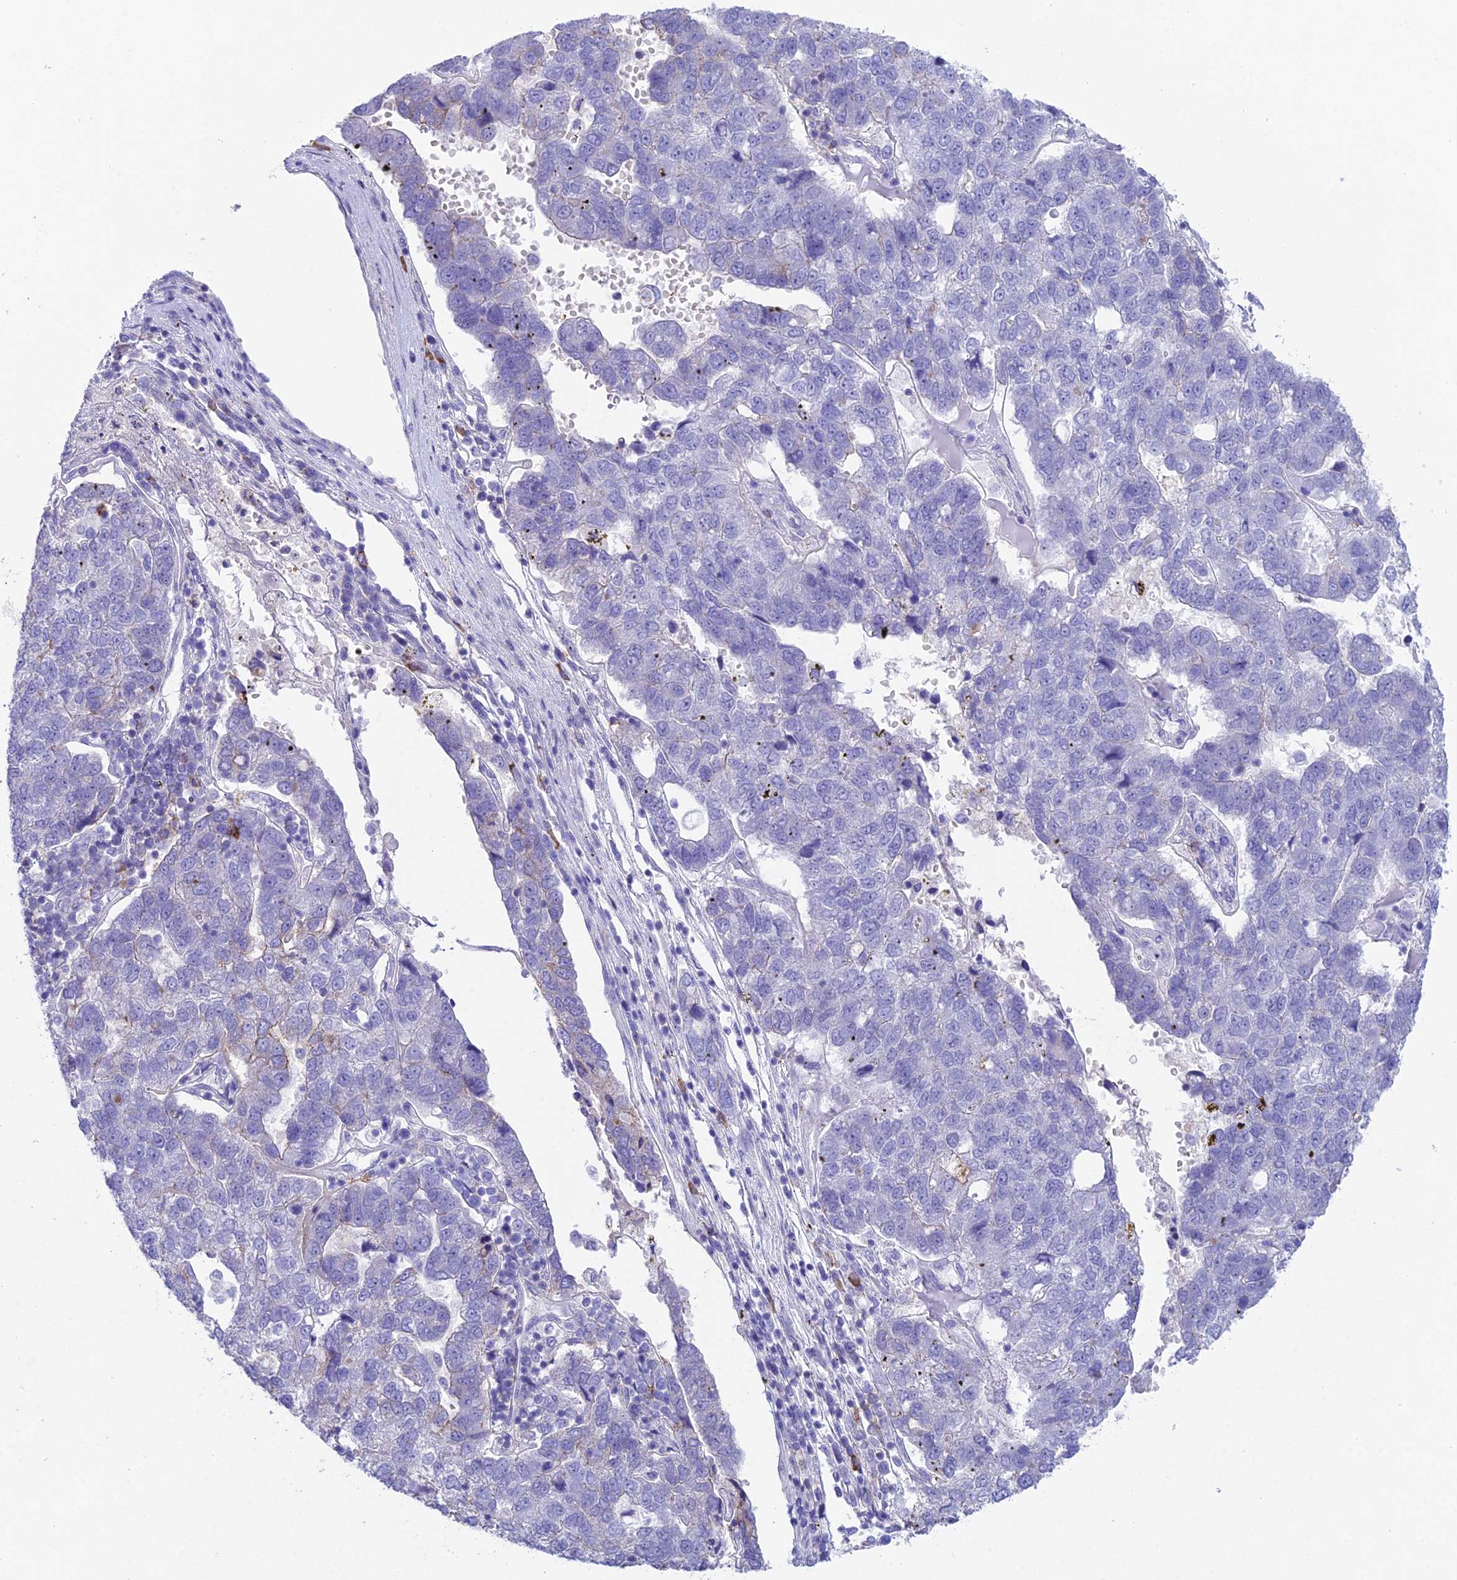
{"staining": {"intensity": "weak", "quantity": "<25%", "location": "cytoplasmic/membranous"}, "tissue": "pancreatic cancer", "cell_type": "Tumor cells", "image_type": "cancer", "snomed": [{"axis": "morphology", "description": "Adenocarcinoma, NOS"}, {"axis": "topography", "description": "Pancreas"}], "caption": "Tumor cells are negative for protein expression in human pancreatic adenocarcinoma.", "gene": "OR1Q1", "patient": {"sex": "female", "age": 61}}